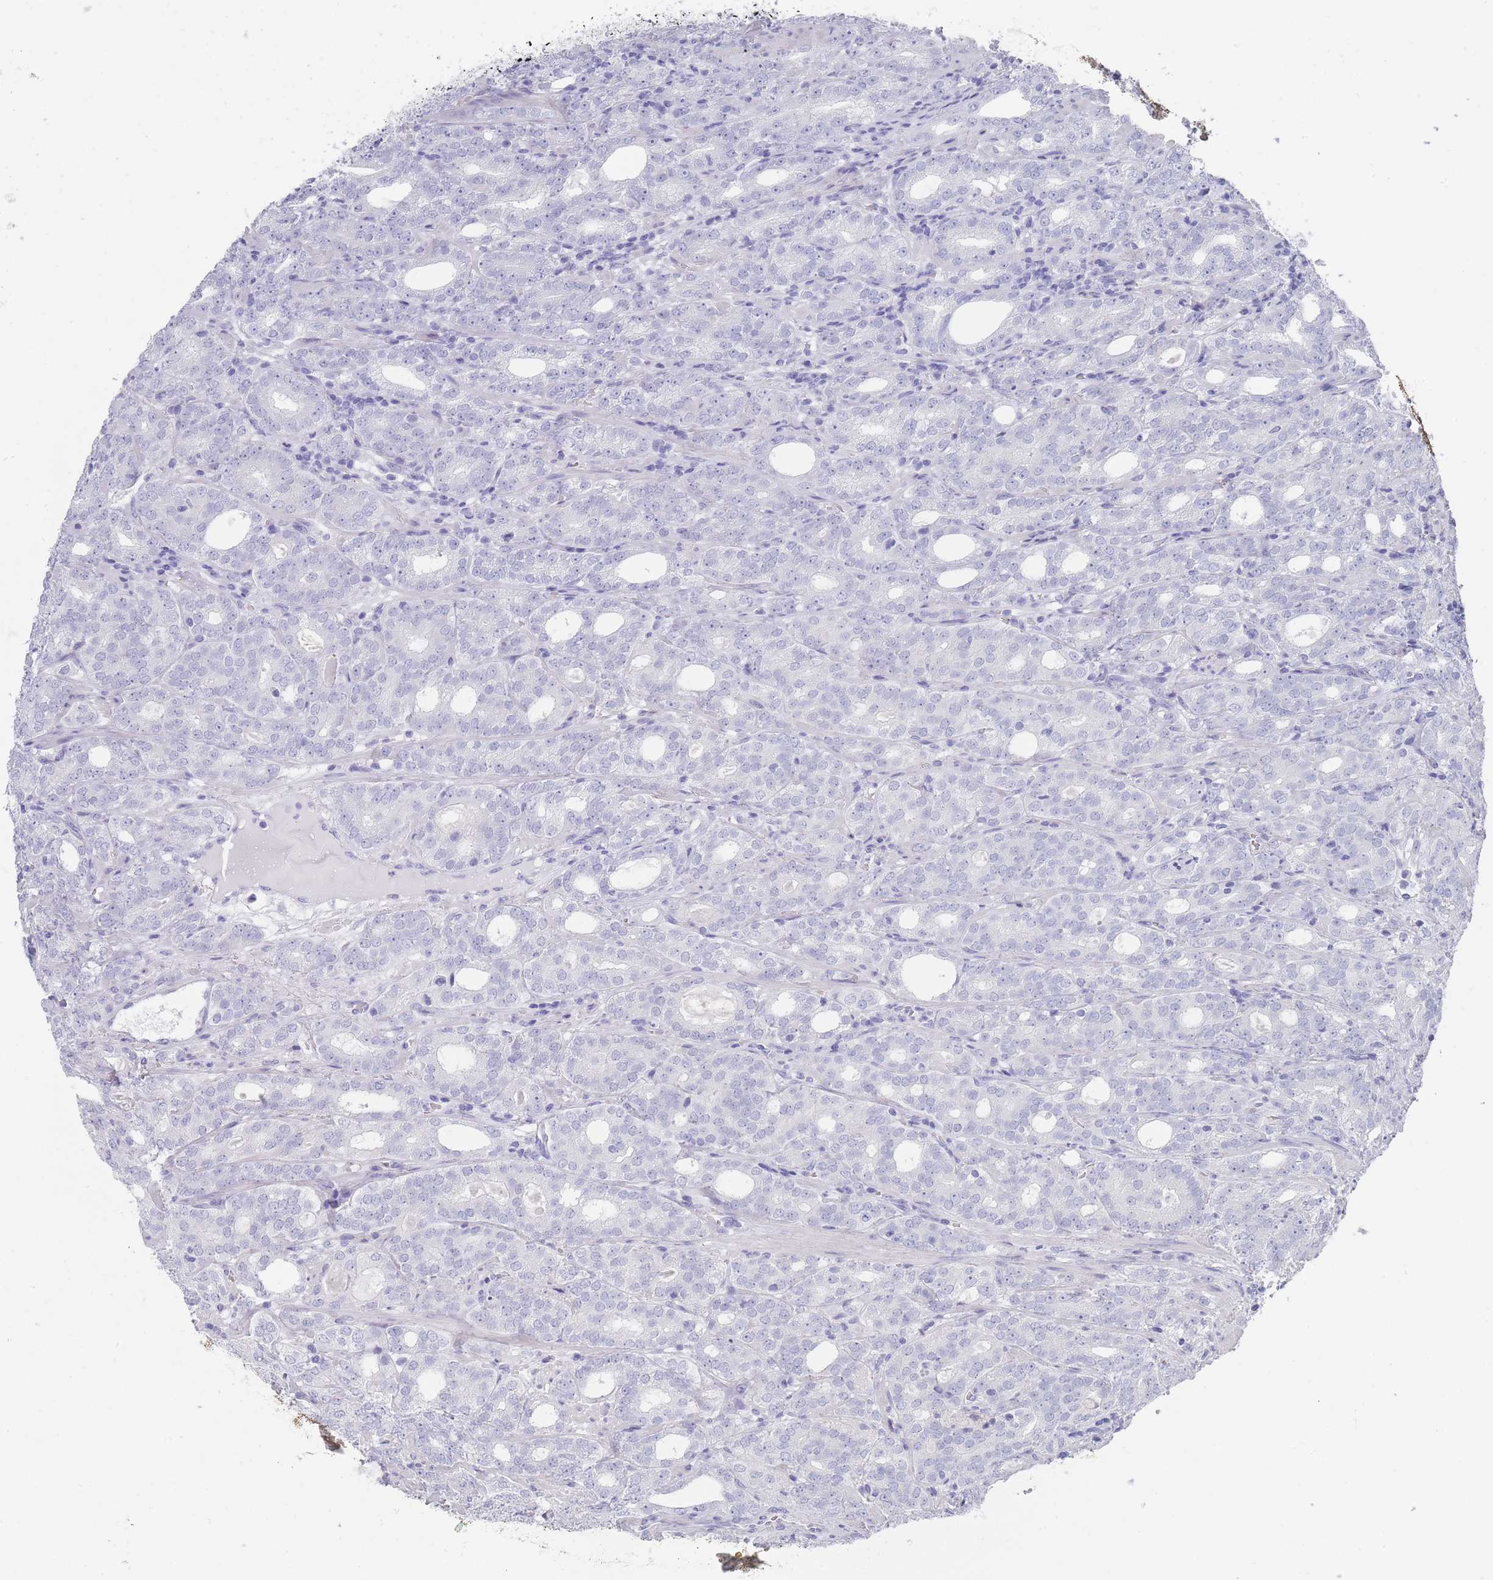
{"staining": {"intensity": "negative", "quantity": "none", "location": "none"}, "tissue": "prostate cancer", "cell_type": "Tumor cells", "image_type": "cancer", "snomed": [{"axis": "morphology", "description": "Adenocarcinoma, High grade"}, {"axis": "topography", "description": "Prostate"}], "caption": "A micrograph of prostate cancer stained for a protein displays no brown staining in tumor cells.", "gene": "RAB2B", "patient": {"sex": "male", "age": 64}}